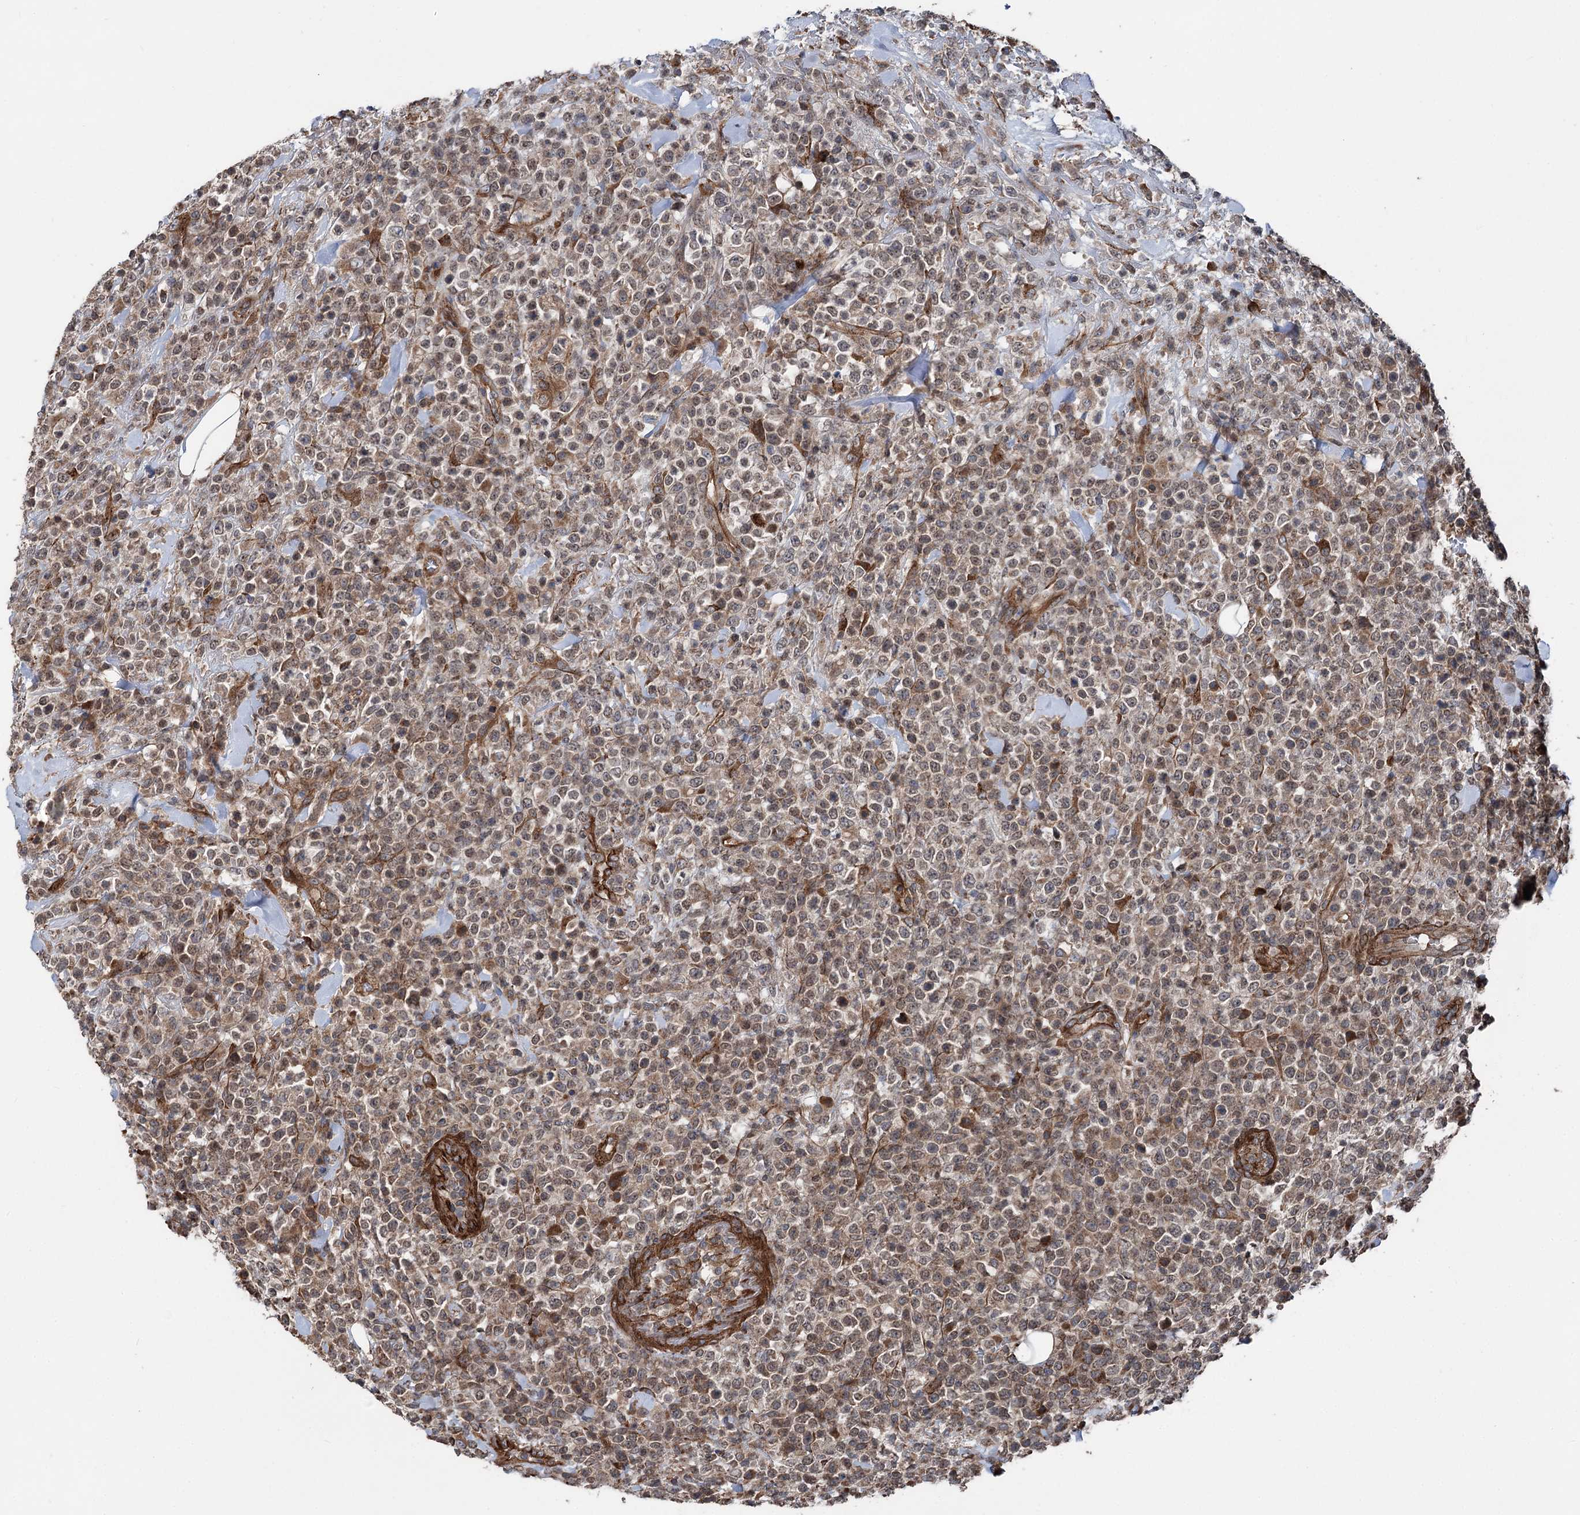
{"staining": {"intensity": "weak", "quantity": ">75%", "location": "cytoplasmic/membranous,nuclear"}, "tissue": "lymphoma", "cell_type": "Tumor cells", "image_type": "cancer", "snomed": [{"axis": "morphology", "description": "Malignant lymphoma, non-Hodgkin's type, High grade"}, {"axis": "topography", "description": "Colon"}], "caption": "A photomicrograph of lymphoma stained for a protein shows weak cytoplasmic/membranous and nuclear brown staining in tumor cells.", "gene": "ITFG2", "patient": {"sex": "female", "age": 53}}